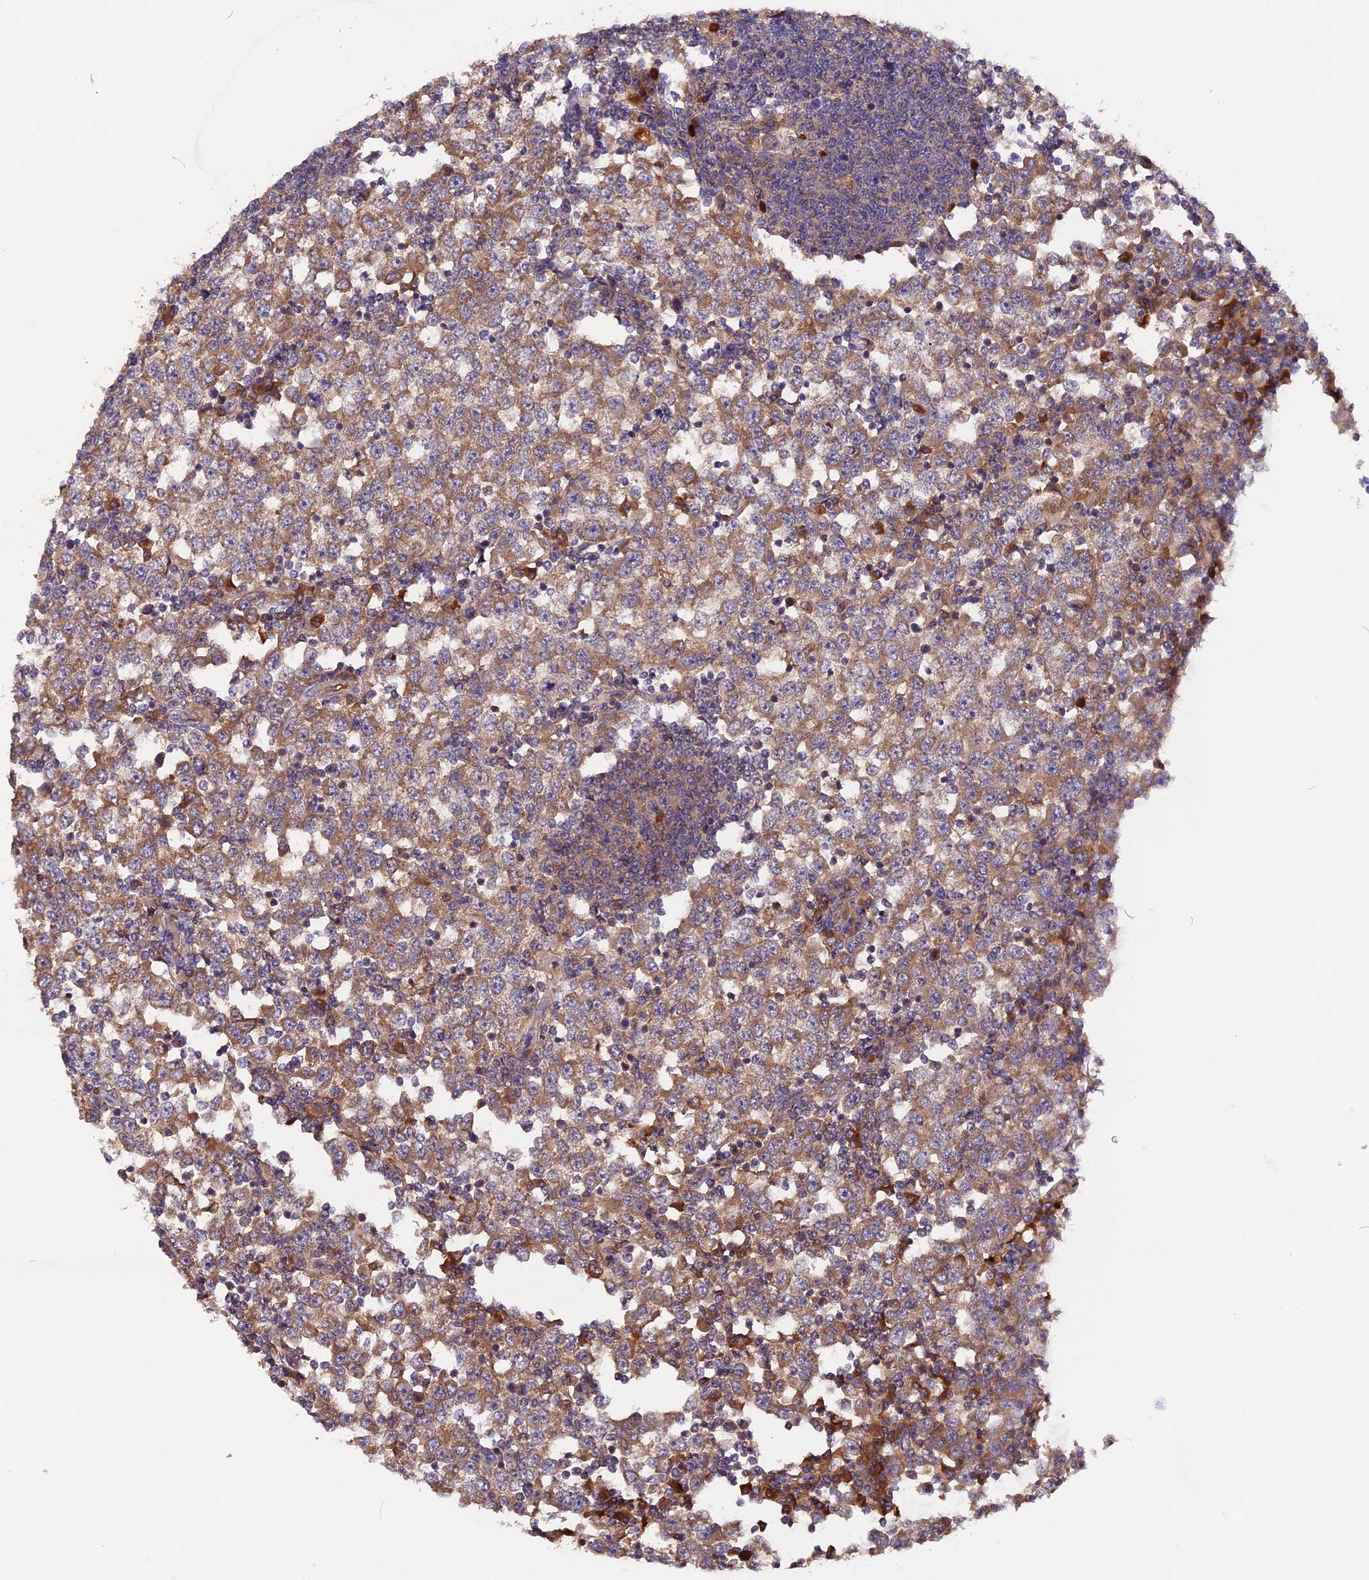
{"staining": {"intensity": "moderate", "quantity": ">75%", "location": "cytoplasmic/membranous"}, "tissue": "testis cancer", "cell_type": "Tumor cells", "image_type": "cancer", "snomed": [{"axis": "morphology", "description": "Seminoma, NOS"}, {"axis": "topography", "description": "Testis"}], "caption": "Approximately >75% of tumor cells in testis seminoma demonstrate moderate cytoplasmic/membranous protein expression as visualized by brown immunohistochemical staining.", "gene": "MARK4", "patient": {"sex": "male", "age": 65}}